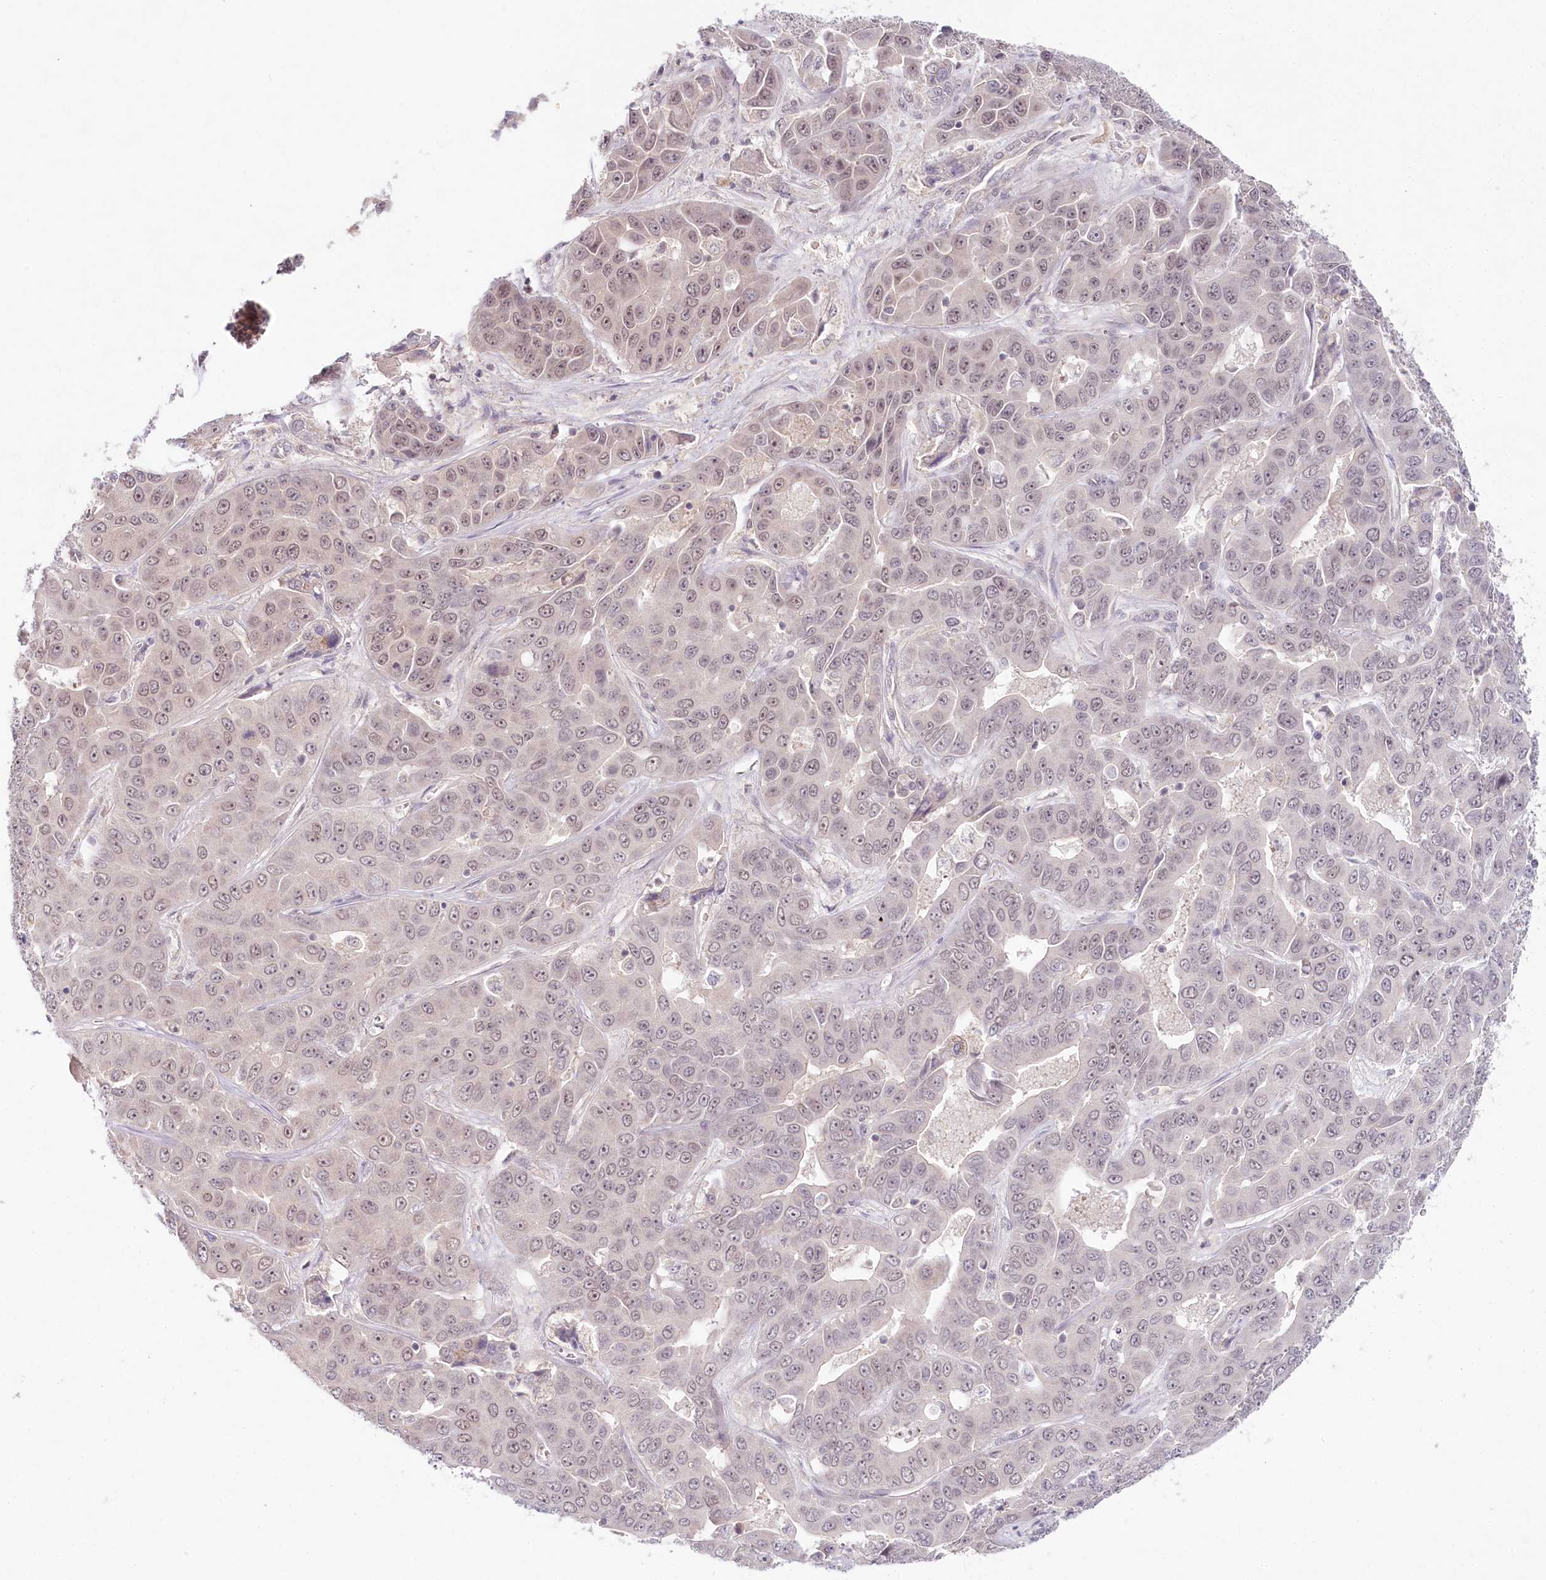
{"staining": {"intensity": "weak", "quantity": ">75%", "location": "nuclear"}, "tissue": "liver cancer", "cell_type": "Tumor cells", "image_type": "cancer", "snomed": [{"axis": "morphology", "description": "Cholangiocarcinoma"}, {"axis": "topography", "description": "Liver"}], "caption": "Tumor cells exhibit low levels of weak nuclear expression in approximately >75% of cells in liver cancer. The protein is shown in brown color, while the nuclei are stained blue.", "gene": "AMTN", "patient": {"sex": "female", "age": 52}}